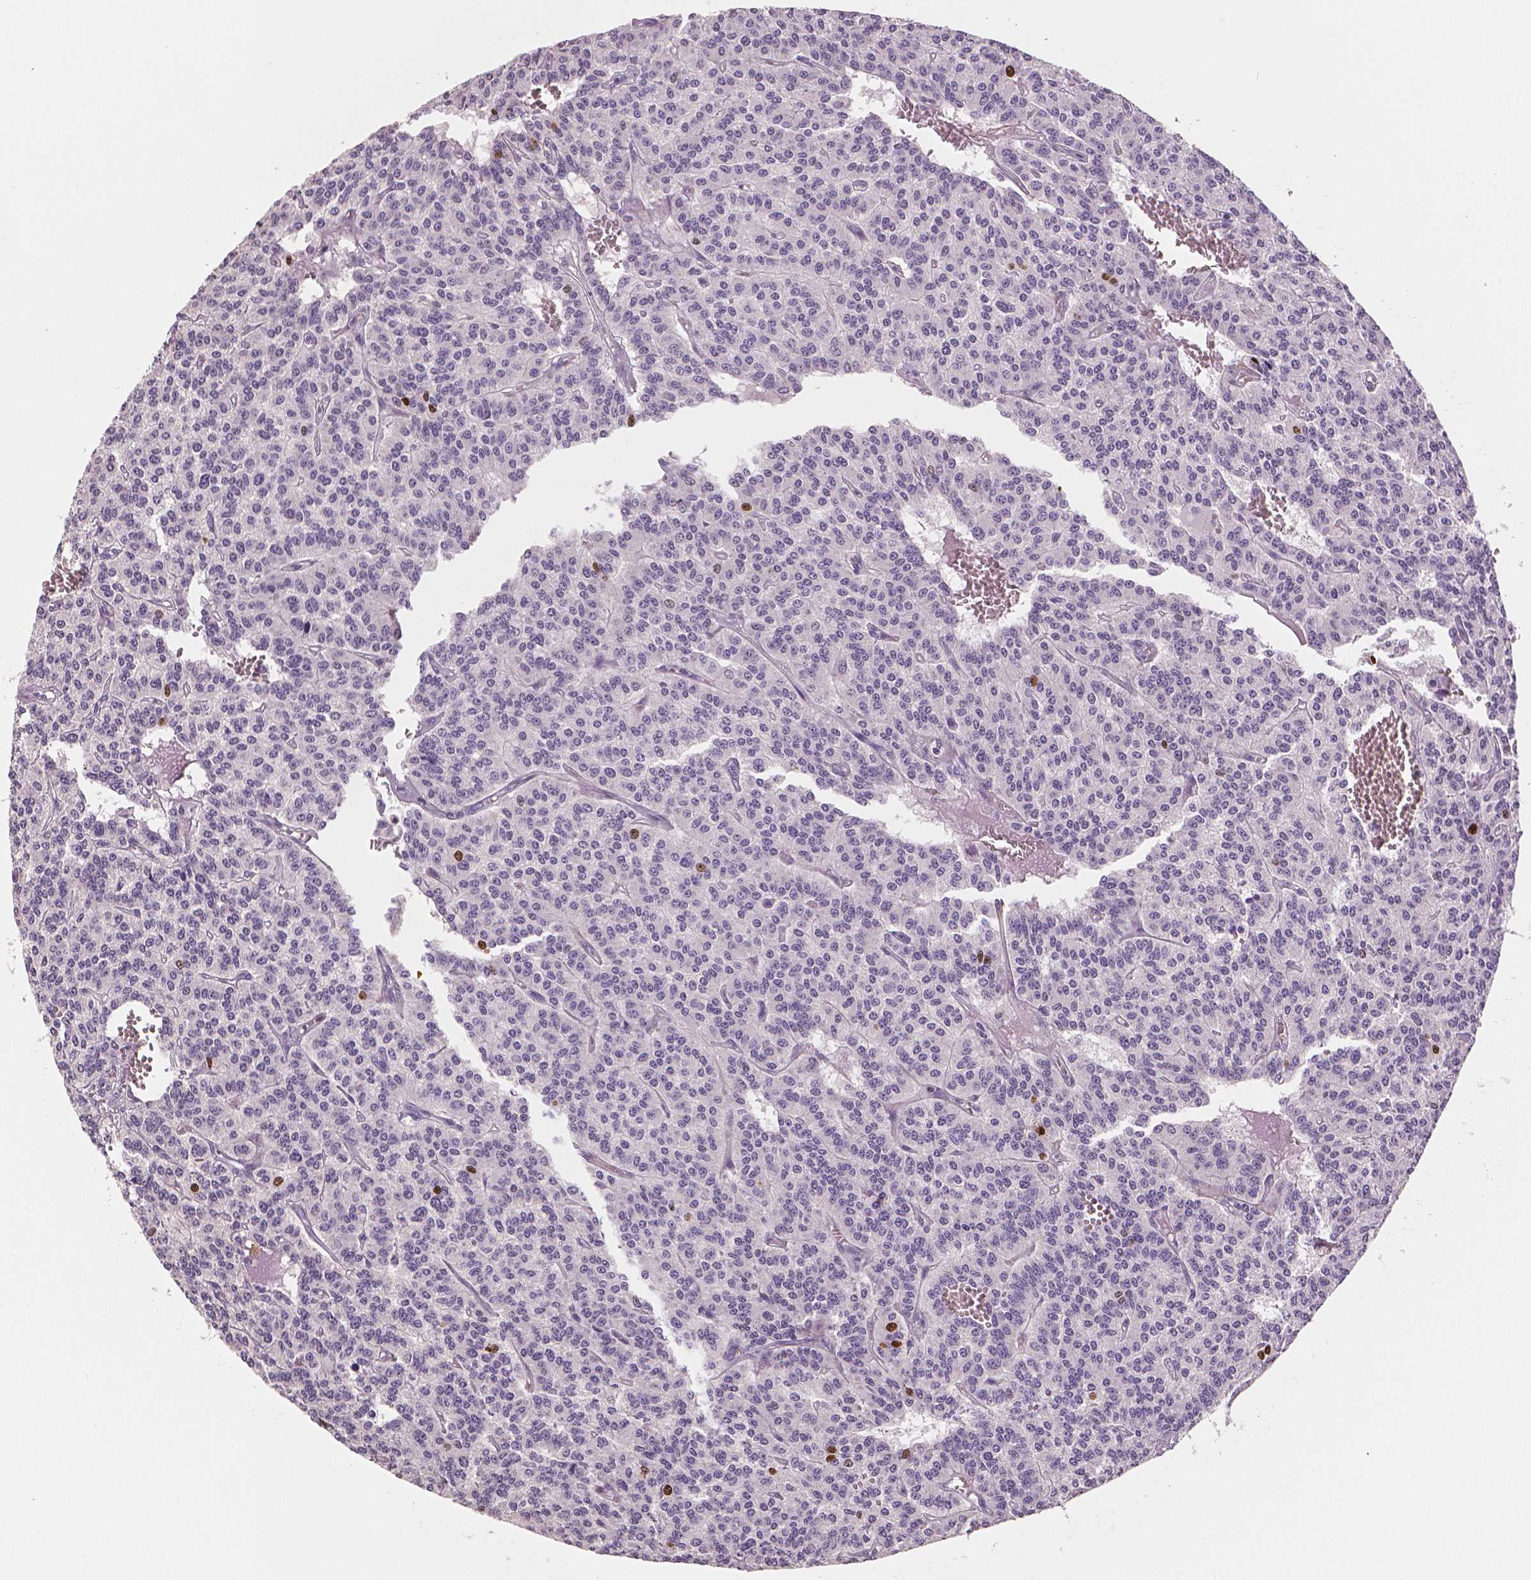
{"staining": {"intensity": "strong", "quantity": "<25%", "location": "nuclear"}, "tissue": "carcinoid", "cell_type": "Tumor cells", "image_type": "cancer", "snomed": [{"axis": "morphology", "description": "Carcinoid, malignant, NOS"}, {"axis": "topography", "description": "Lung"}], "caption": "DAB immunohistochemical staining of carcinoid shows strong nuclear protein staining in about <25% of tumor cells.", "gene": "MKI67", "patient": {"sex": "female", "age": 71}}